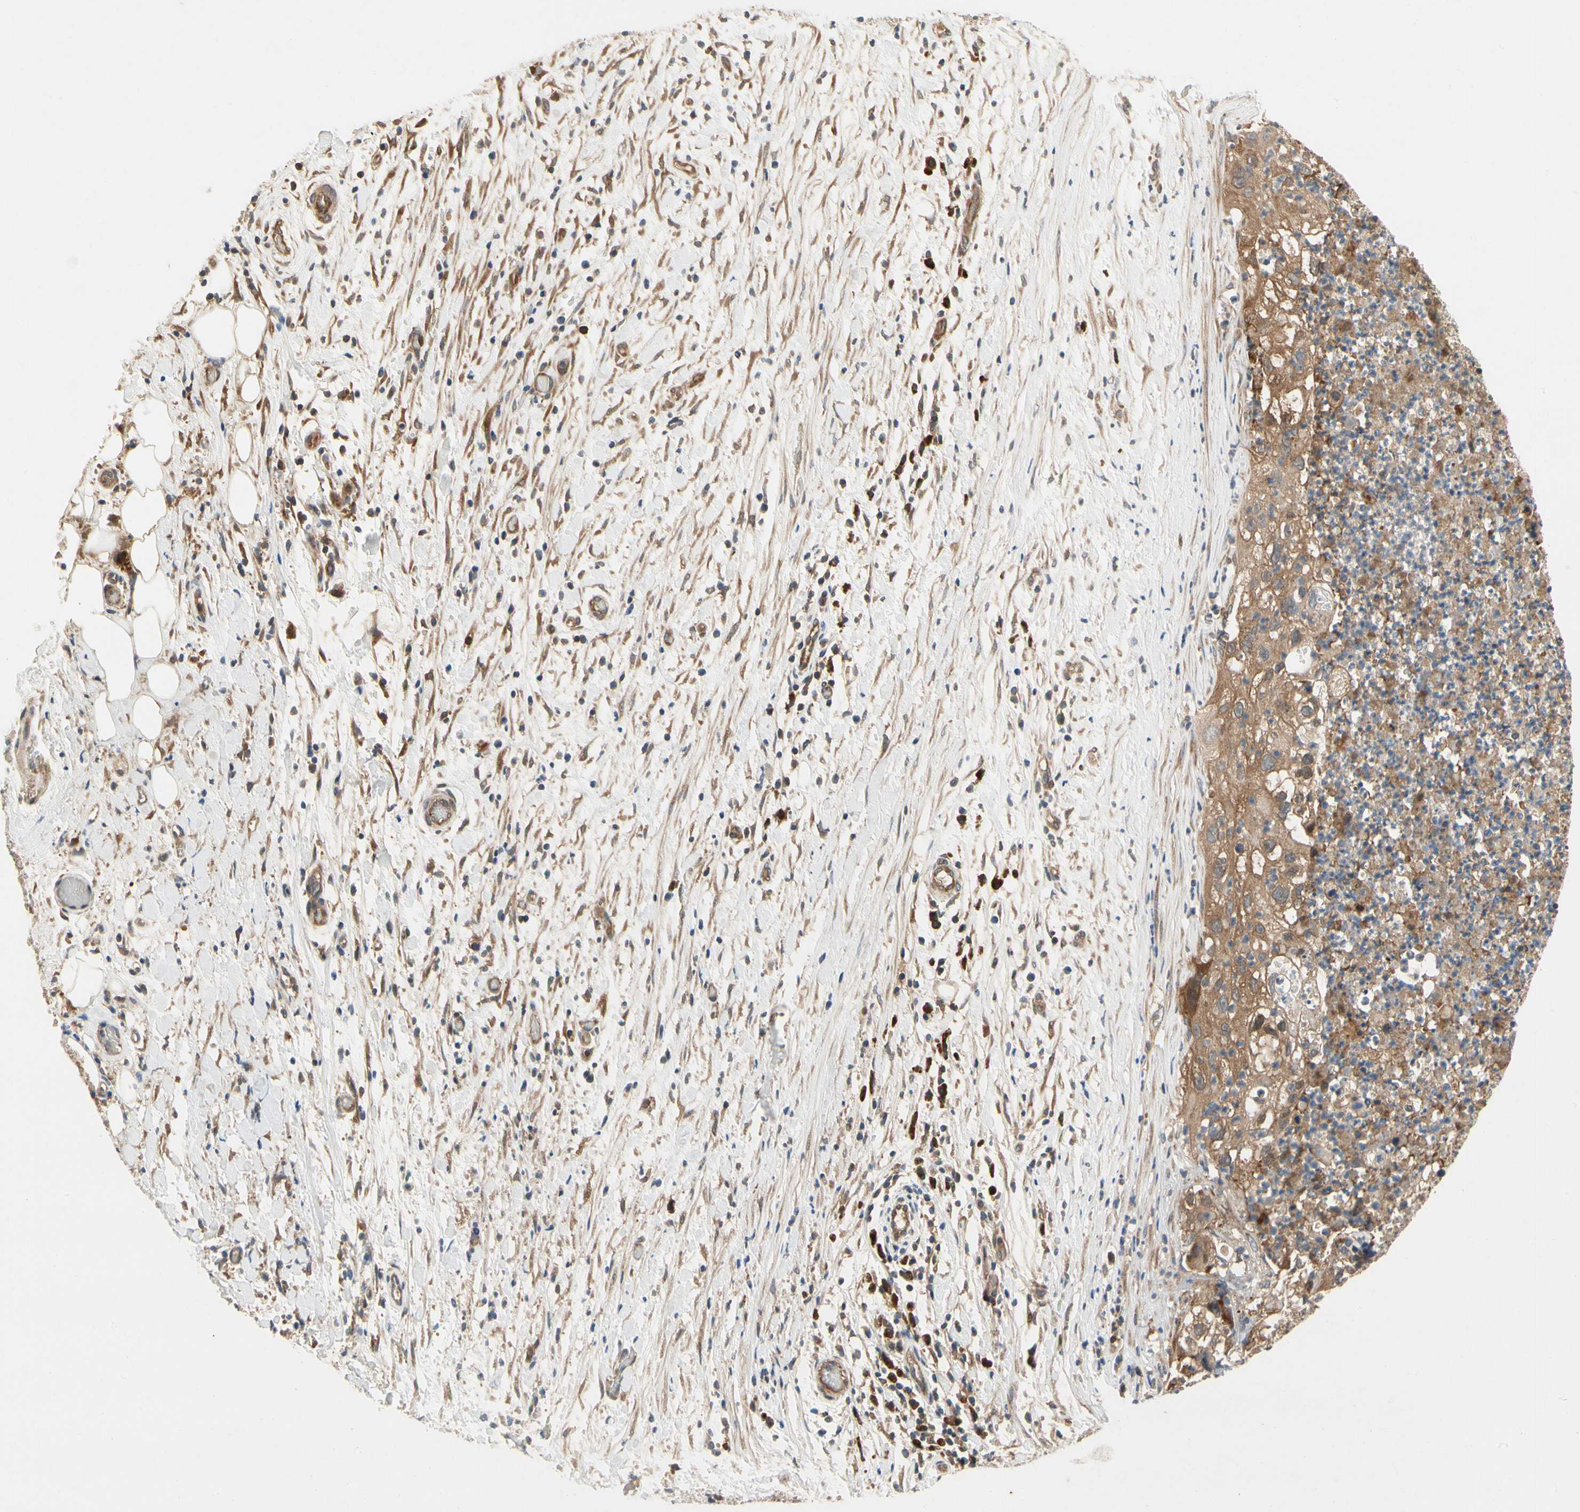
{"staining": {"intensity": "moderate", "quantity": ">75%", "location": "cytoplasmic/membranous"}, "tissue": "lung cancer", "cell_type": "Tumor cells", "image_type": "cancer", "snomed": [{"axis": "morphology", "description": "Inflammation, NOS"}, {"axis": "morphology", "description": "Squamous cell carcinoma, NOS"}, {"axis": "topography", "description": "Lymph node"}, {"axis": "topography", "description": "Soft tissue"}, {"axis": "topography", "description": "Lung"}], "caption": "Squamous cell carcinoma (lung) stained with DAB IHC demonstrates medium levels of moderate cytoplasmic/membranous staining in approximately >75% of tumor cells.", "gene": "TDRP", "patient": {"sex": "male", "age": 66}}